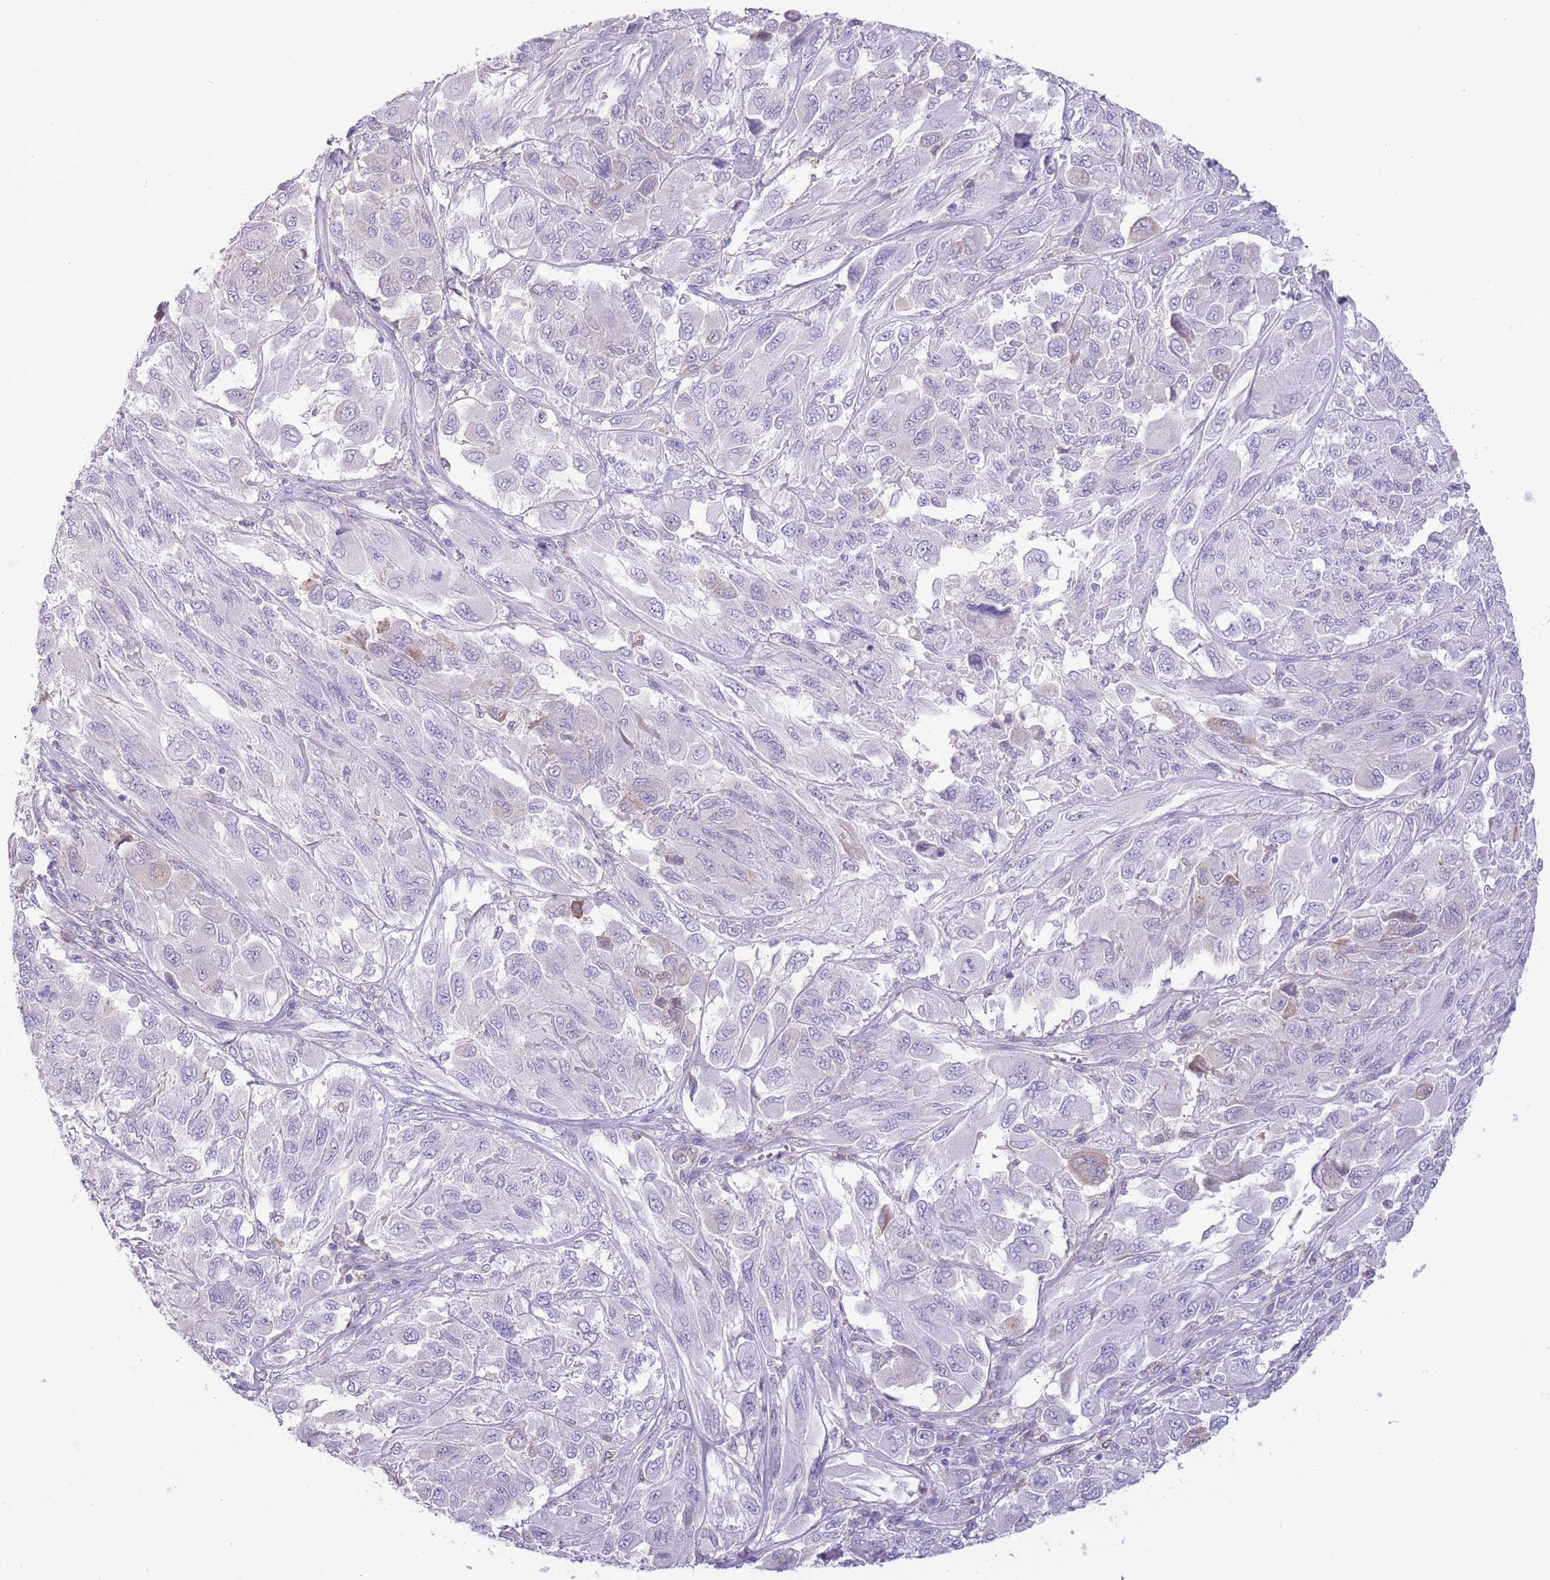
{"staining": {"intensity": "negative", "quantity": "none", "location": "none"}, "tissue": "melanoma", "cell_type": "Tumor cells", "image_type": "cancer", "snomed": [{"axis": "morphology", "description": "Malignant melanoma, NOS"}, {"axis": "topography", "description": "Skin"}], "caption": "An image of human malignant melanoma is negative for staining in tumor cells.", "gene": "ZNF697", "patient": {"sex": "female", "age": 91}}